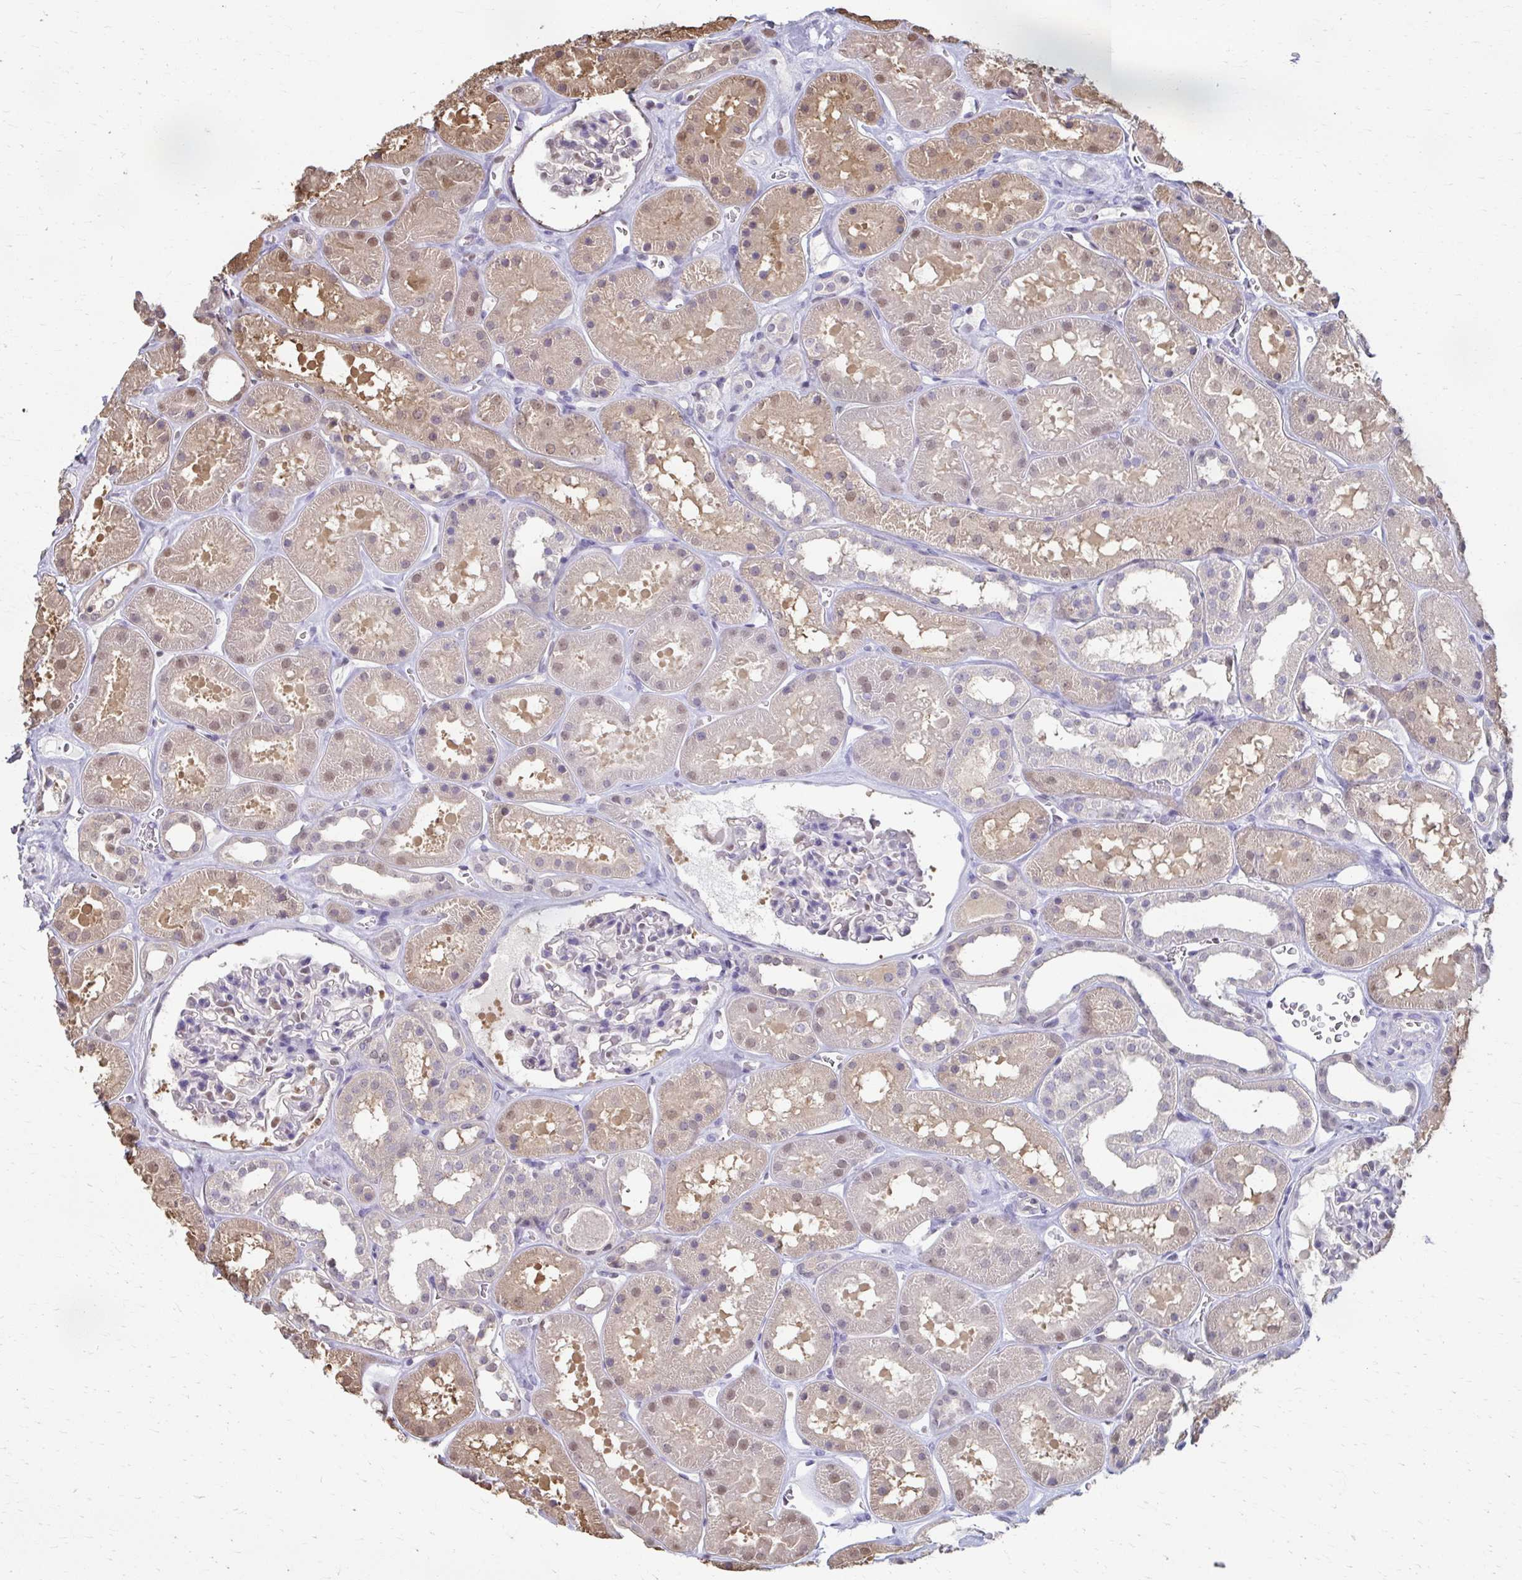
{"staining": {"intensity": "weak", "quantity": "<25%", "location": "nuclear"}, "tissue": "kidney", "cell_type": "Cells in glomeruli", "image_type": "normal", "snomed": [{"axis": "morphology", "description": "Normal tissue, NOS"}, {"axis": "topography", "description": "Kidney"}], "caption": "This is a photomicrograph of immunohistochemistry (IHC) staining of normal kidney, which shows no positivity in cells in glomeruli.", "gene": "ING4", "patient": {"sex": "female", "age": 41}}